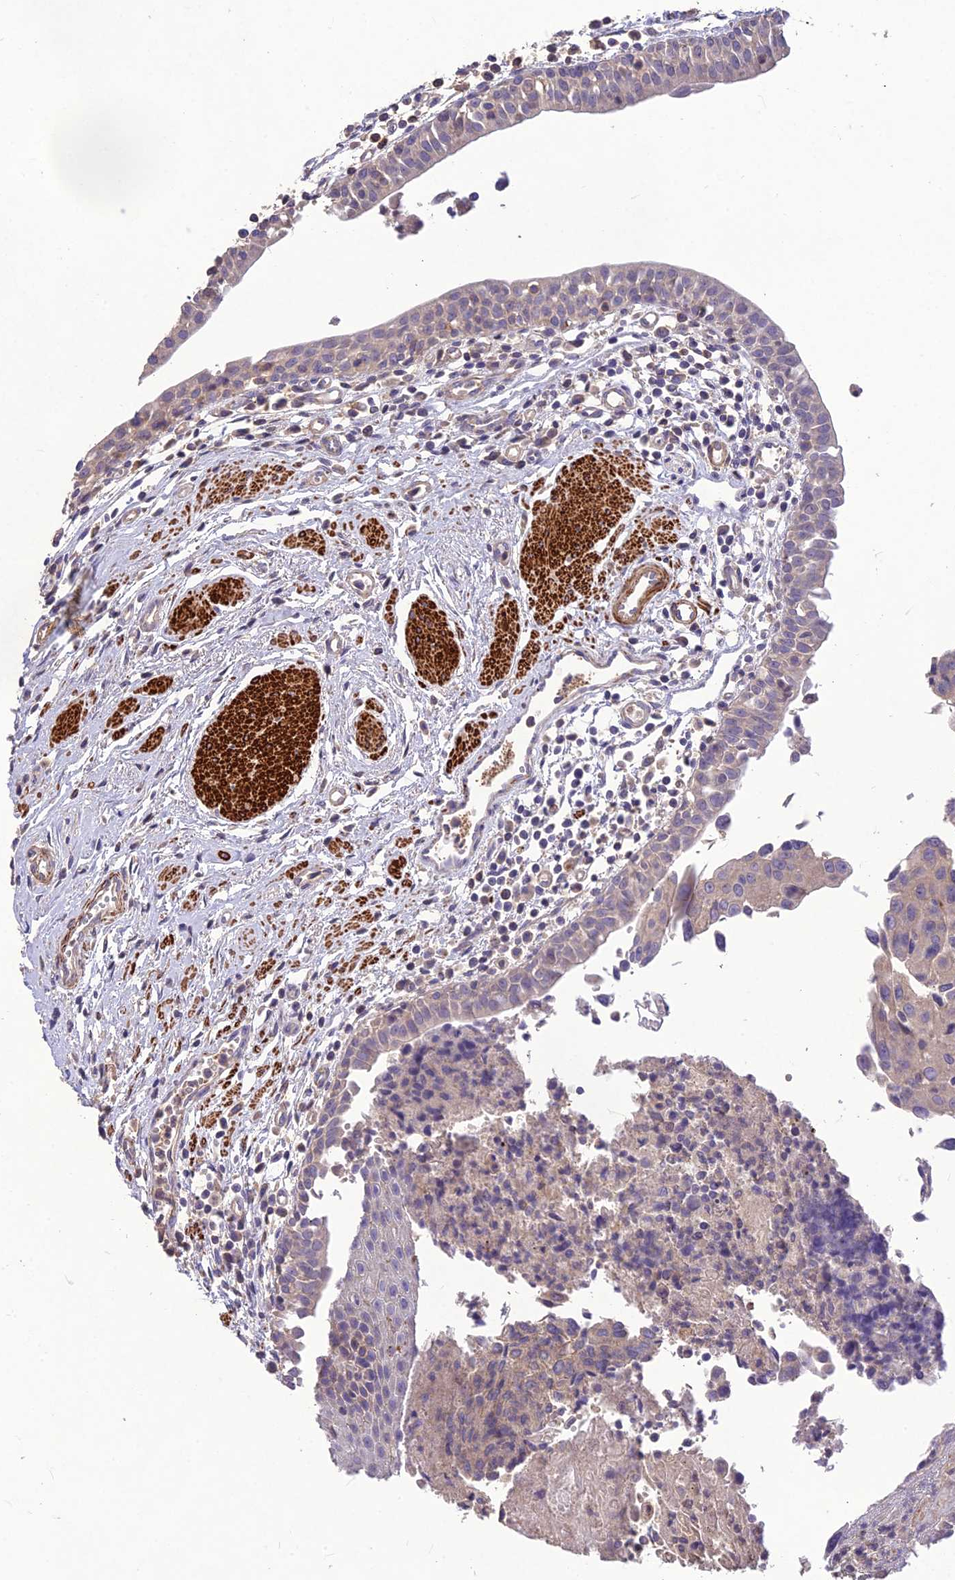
{"staining": {"intensity": "negative", "quantity": "none", "location": "none"}, "tissue": "urothelial cancer", "cell_type": "Tumor cells", "image_type": "cancer", "snomed": [{"axis": "morphology", "description": "Urothelial carcinoma, High grade"}, {"axis": "topography", "description": "Urinary bladder"}], "caption": "Tumor cells show no significant protein positivity in urothelial cancer.", "gene": "CLUH", "patient": {"sex": "female", "age": 85}}